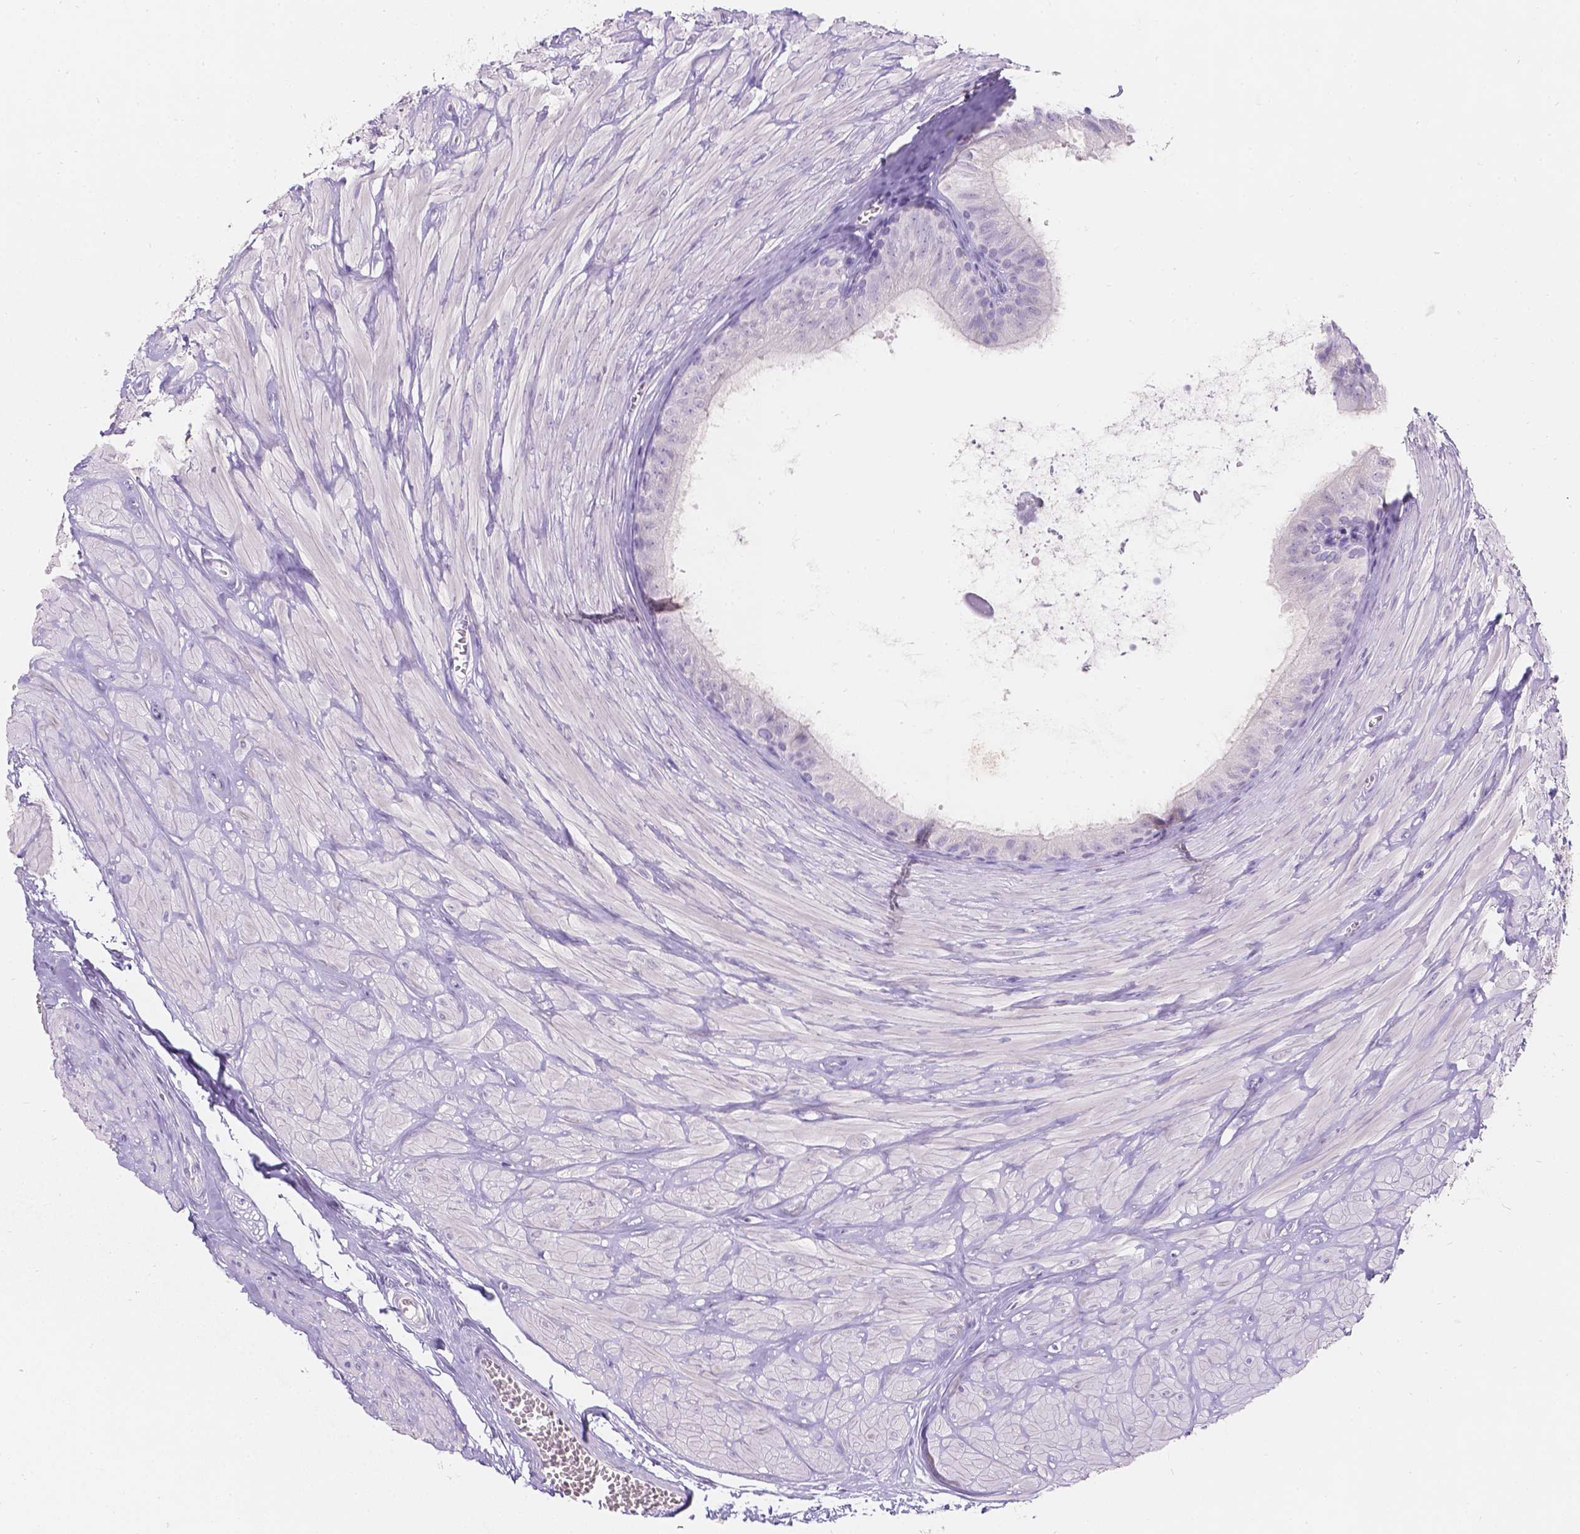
{"staining": {"intensity": "negative", "quantity": "none", "location": "none"}, "tissue": "epididymis", "cell_type": "Glandular cells", "image_type": "normal", "snomed": [{"axis": "morphology", "description": "Normal tissue, NOS"}, {"axis": "topography", "description": "Epididymis"}], "caption": "Image shows no protein expression in glandular cells of unremarkable epididymis.", "gene": "HTN3", "patient": {"sex": "male", "age": 37}}